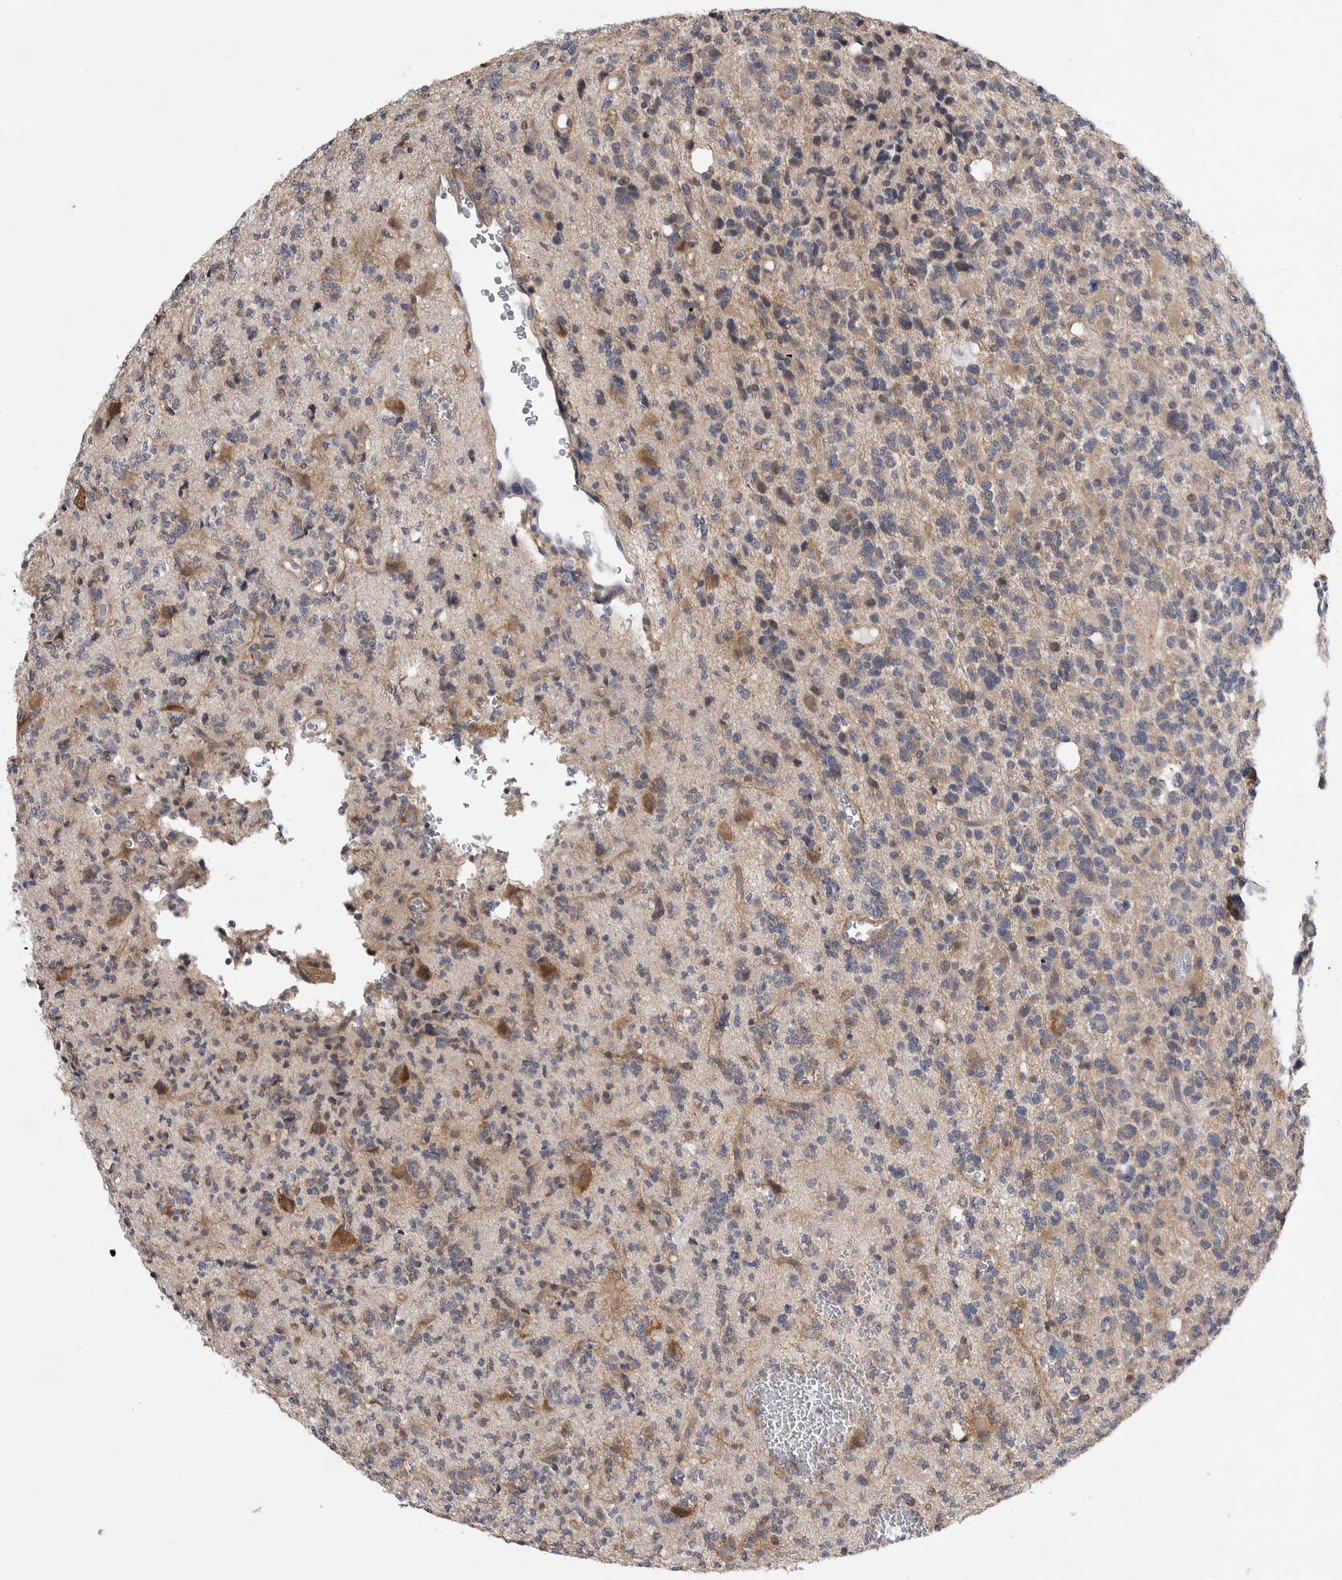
{"staining": {"intensity": "weak", "quantity": "<25%", "location": "cytoplasmic/membranous"}, "tissue": "glioma", "cell_type": "Tumor cells", "image_type": "cancer", "snomed": [{"axis": "morphology", "description": "Glioma, malignant, High grade"}, {"axis": "topography", "description": "Brain"}], "caption": "High magnification brightfield microscopy of glioma stained with DAB (3,3'-diaminobenzidine) (brown) and counterstained with hematoxylin (blue): tumor cells show no significant positivity.", "gene": "FBXO43", "patient": {"sex": "female", "age": 62}}